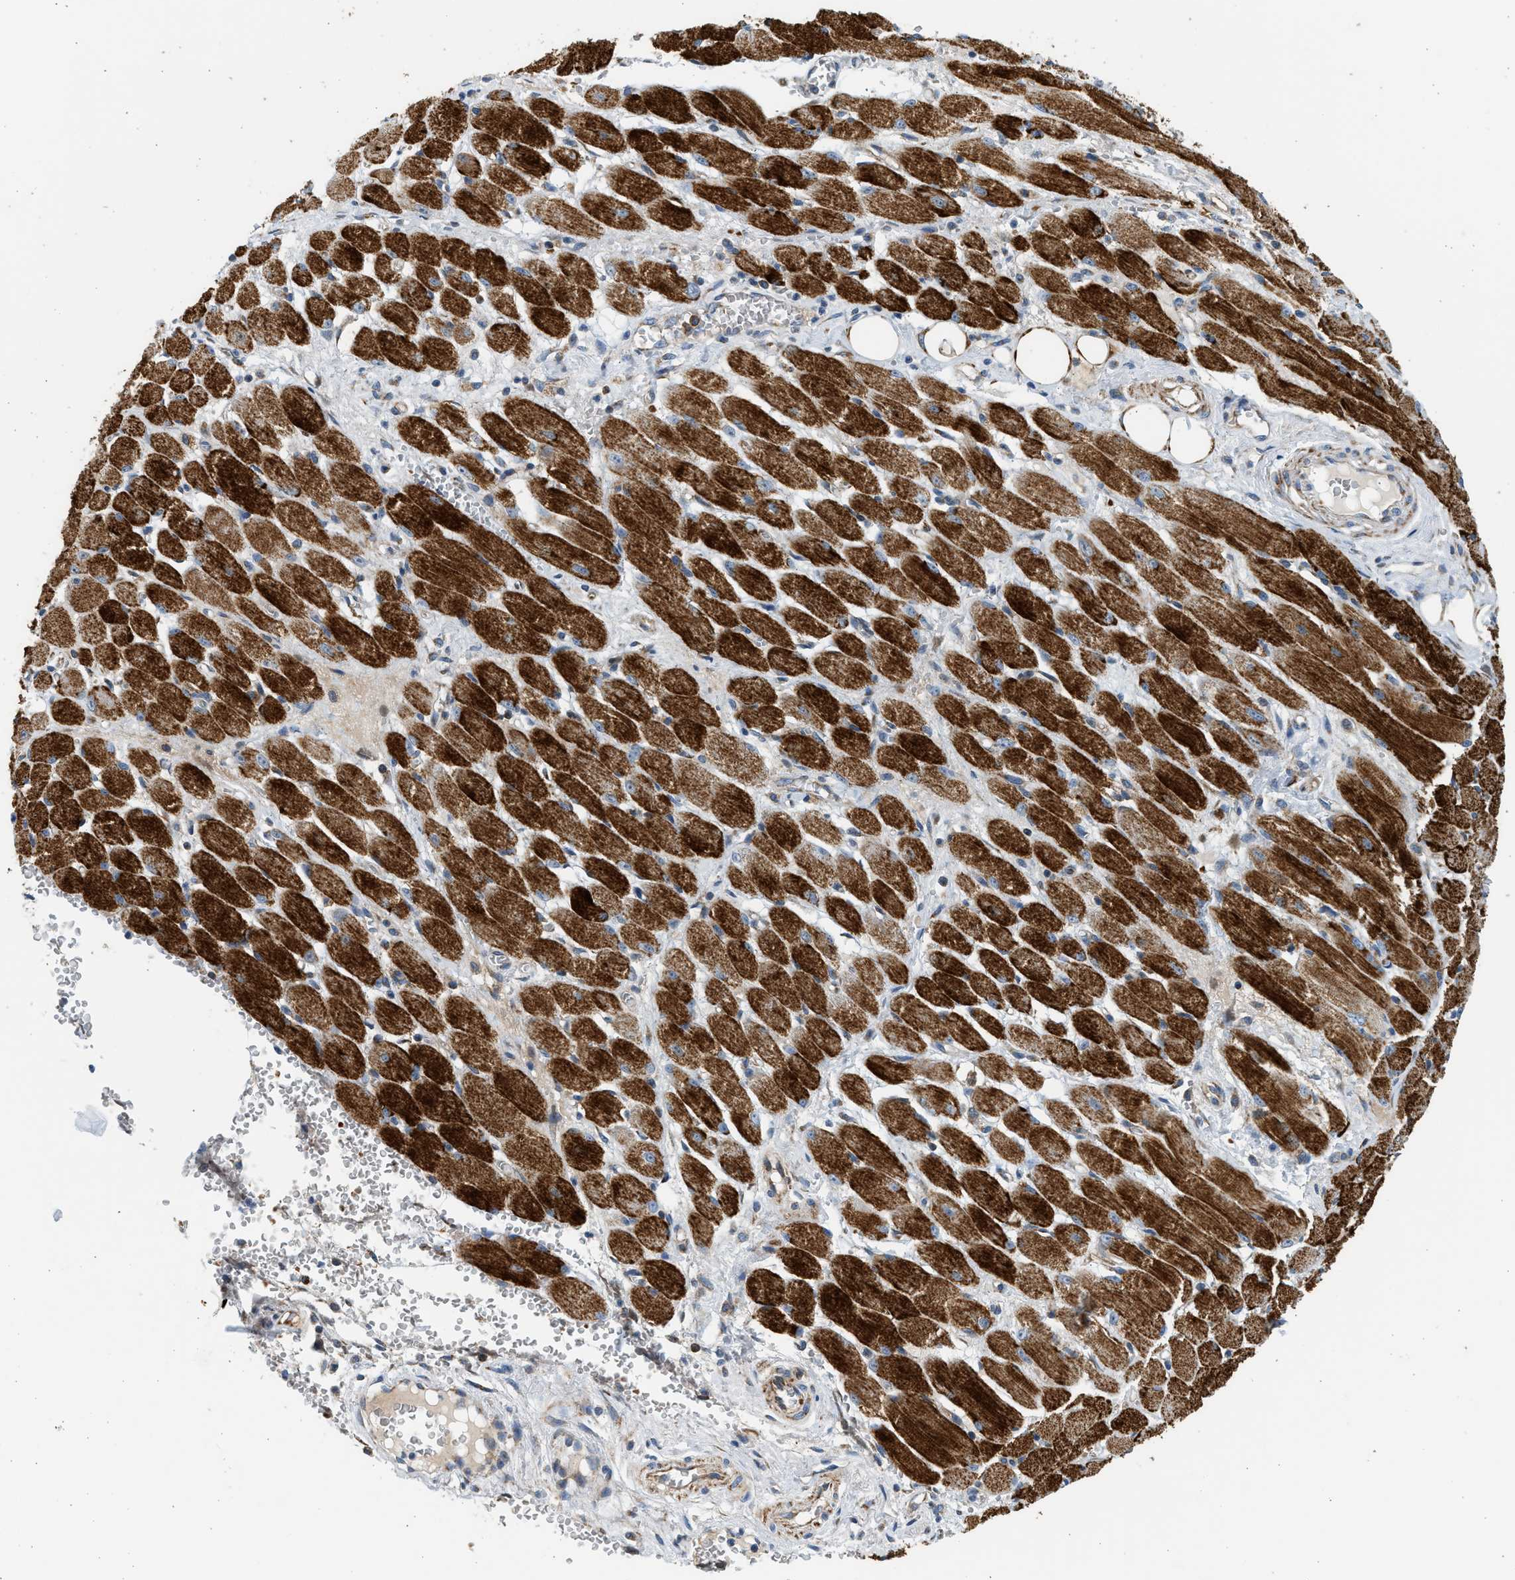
{"staining": {"intensity": "moderate", "quantity": ">75%", "location": "cytoplasmic/membranous"}, "tissue": "adipose tissue", "cell_type": "Adipocytes", "image_type": "normal", "snomed": [{"axis": "morphology", "description": "Squamous cell carcinoma, NOS"}, {"axis": "topography", "description": "Oral tissue"}, {"axis": "topography", "description": "Head-Neck"}], "caption": "Immunohistochemistry histopathology image of unremarkable adipose tissue stained for a protein (brown), which exhibits medium levels of moderate cytoplasmic/membranous staining in approximately >75% of adipocytes.", "gene": "KCNMB3", "patient": {"sex": "female", "age": 50}}